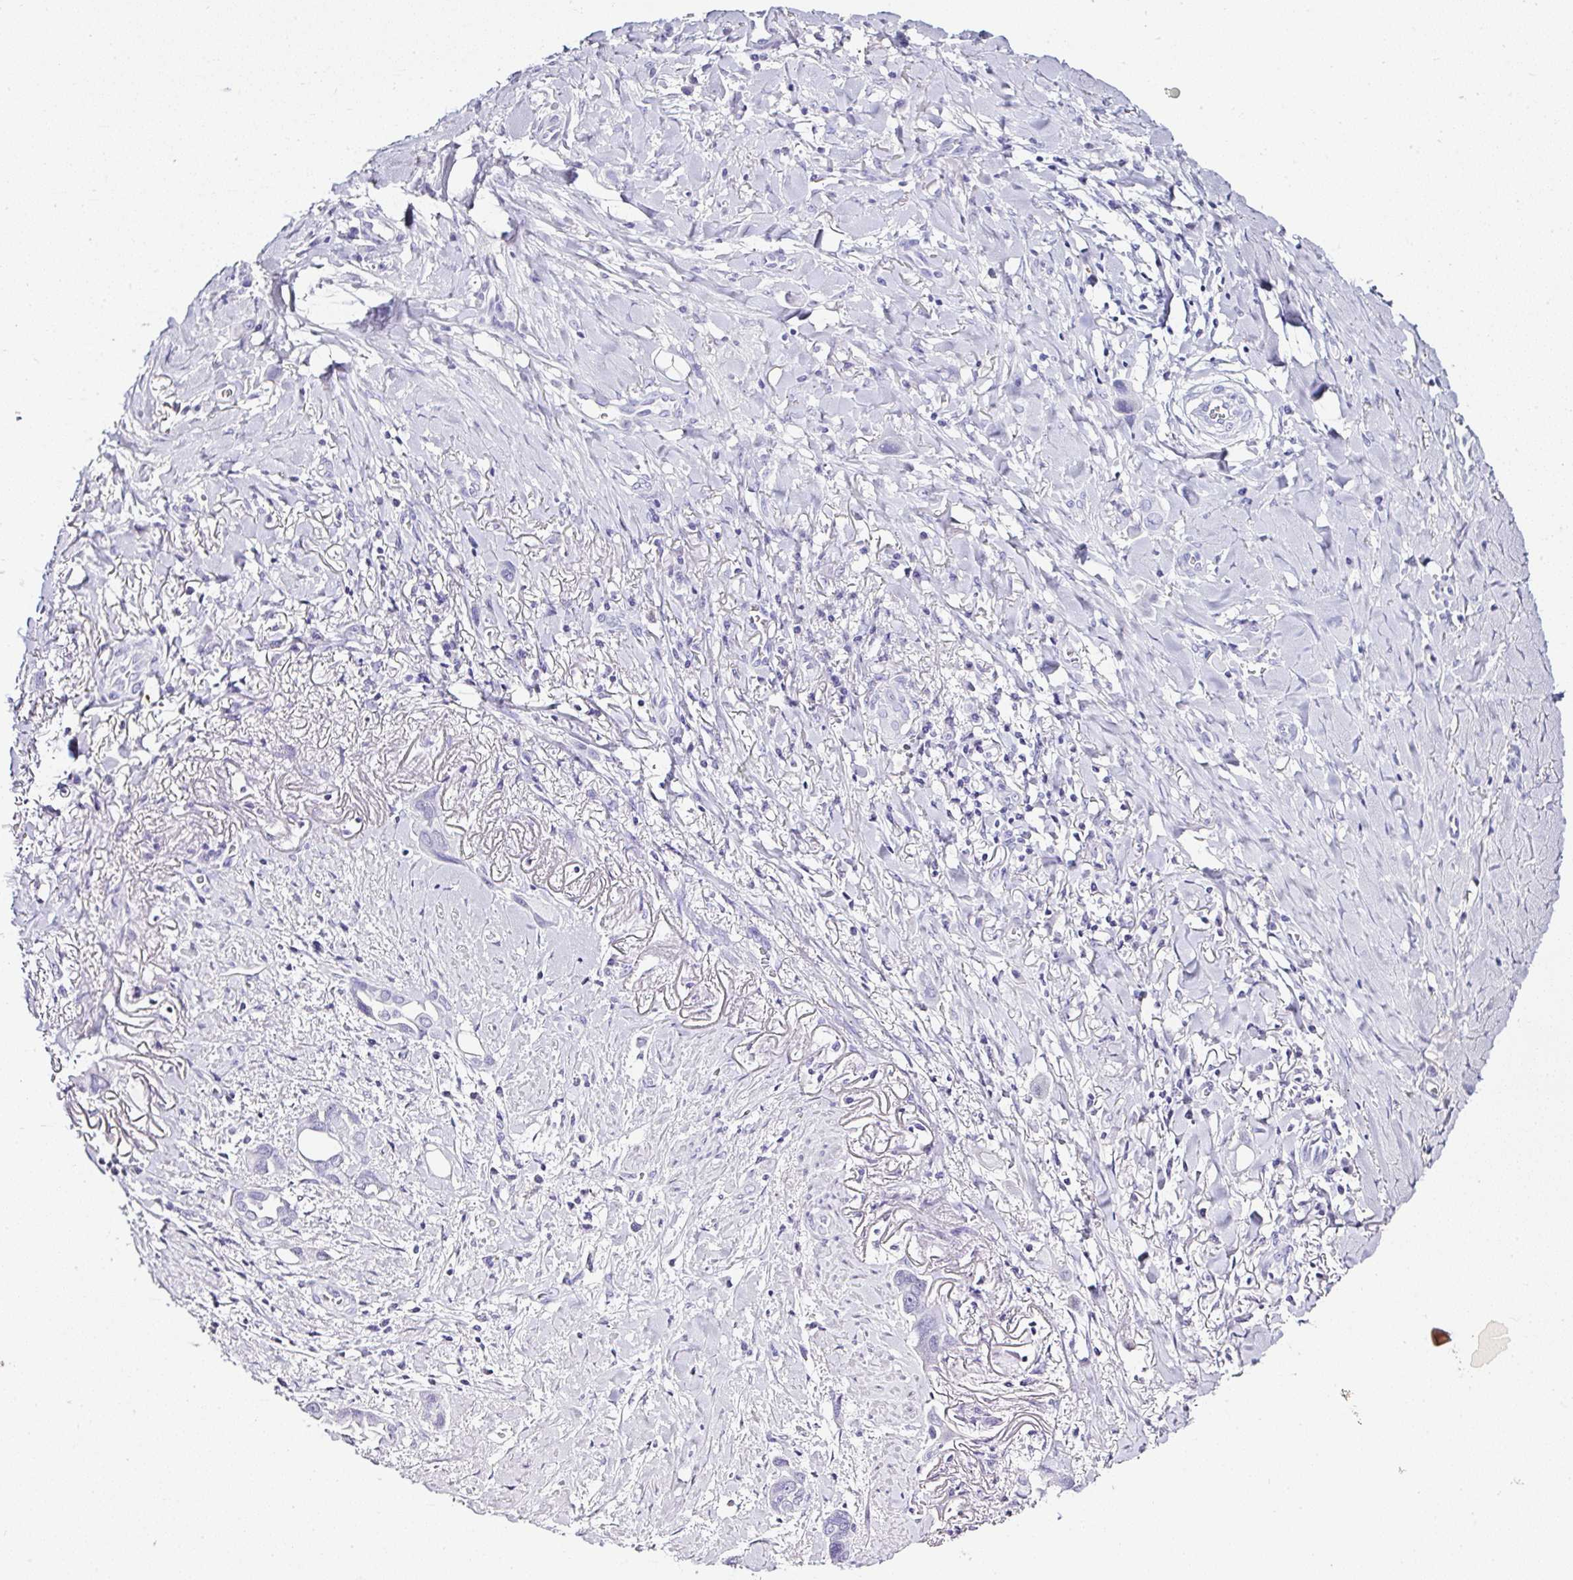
{"staining": {"intensity": "negative", "quantity": "none", "location": "none"}, "tissue": "lung cancer", "cell_type": "Tumor cells", "image_type": "cancer", "snomed": [{"axis": "morphology", "description": "Adenocarcinoma, NOS"}, {"axis": "topography", "description": "Lung"}], "caption": "A high-resolution histopathology image shows immunohistochemistry staining of lung adenocarcinoma, which reveals no significant staining in tumor cells.", "gene": "SERPINB3", "patient": {"sex": "male", "age": 76}}